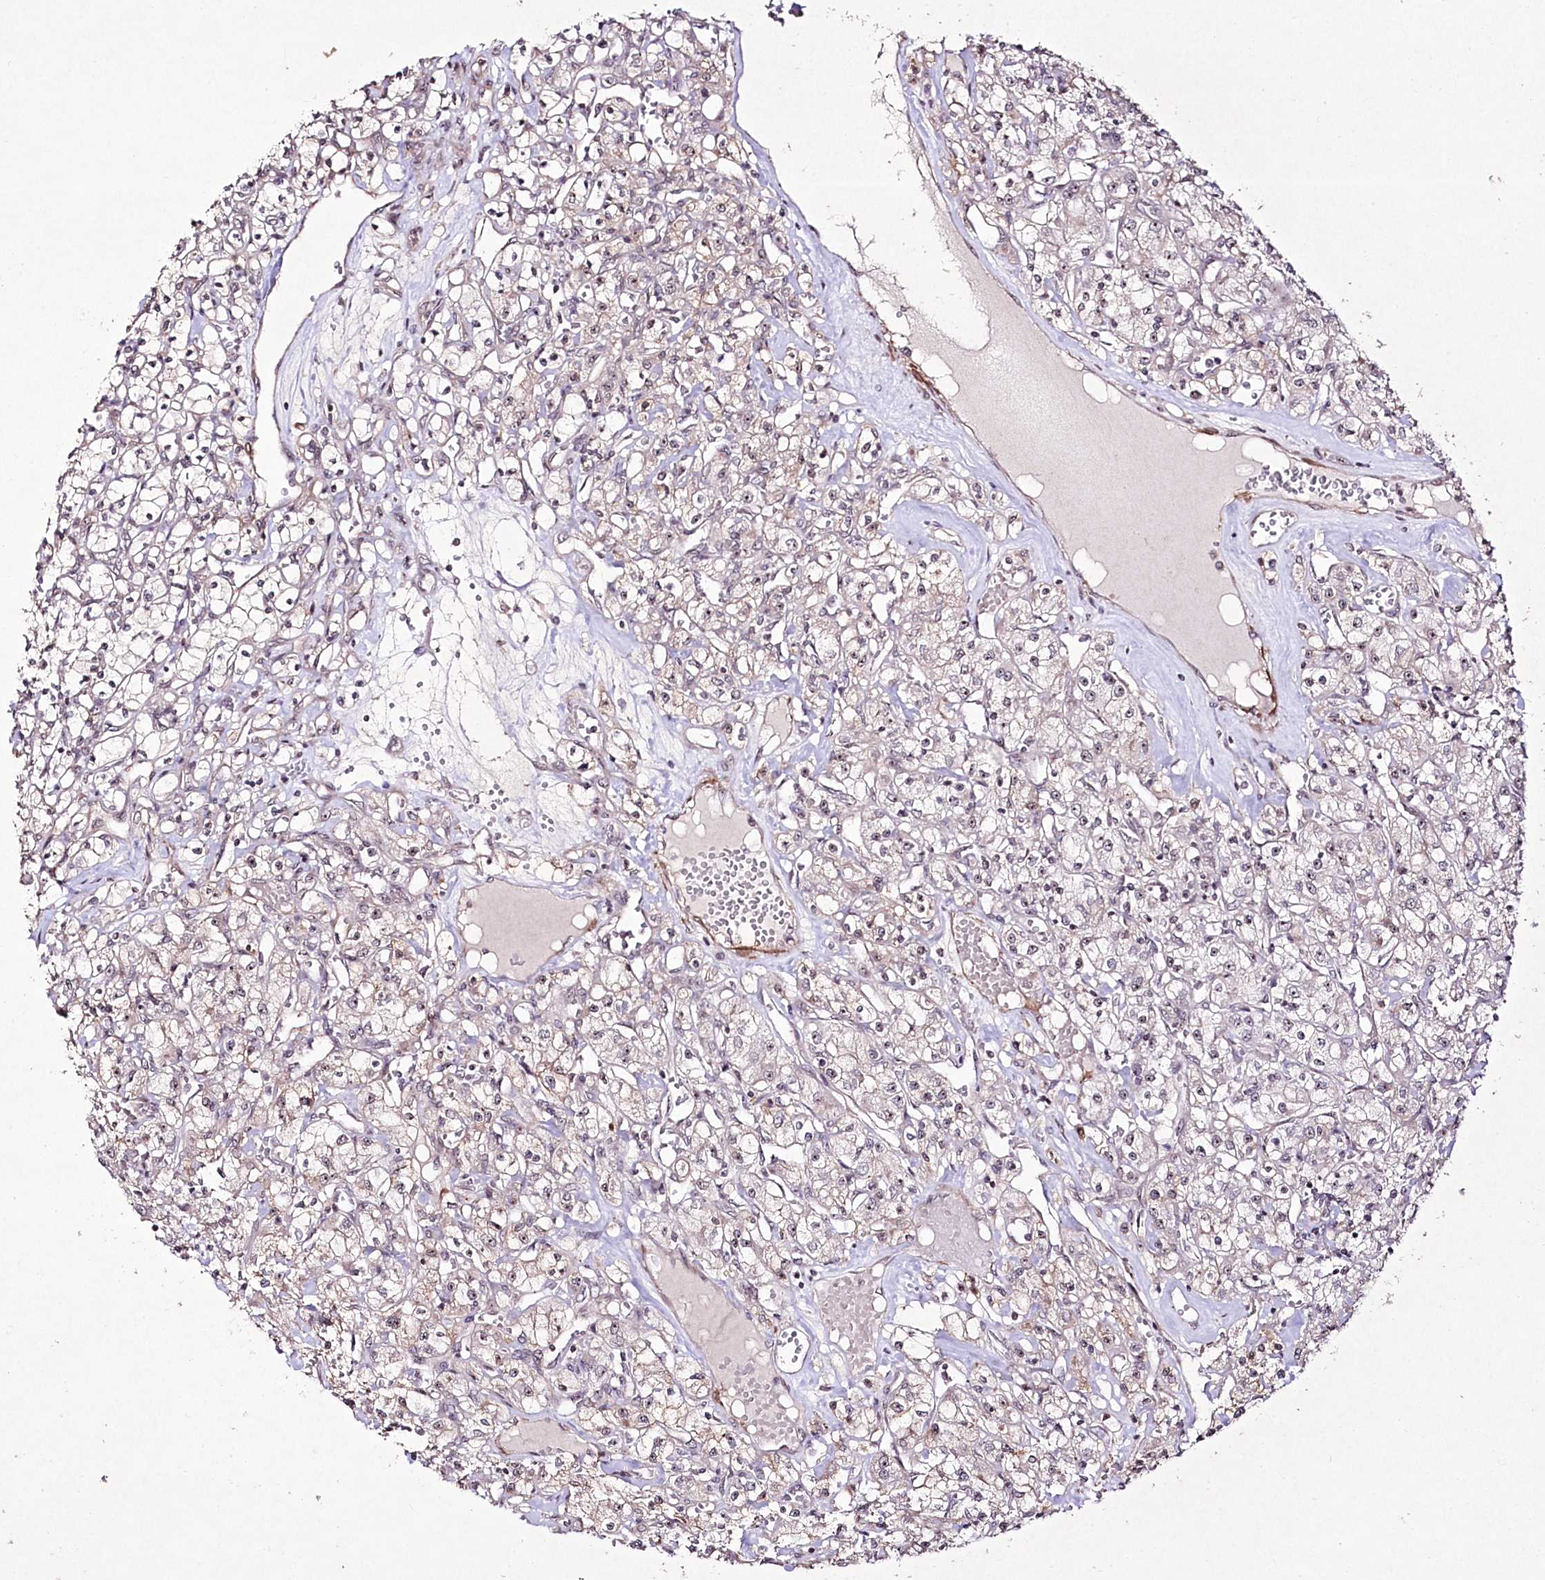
{"staining": {"intensity": "weak", "quantity": "<25%", "location": "nuclear"}, "tissue": "renal cancer", "cell_type": "Tumor cells", "image_type": "cancer", "snomed": [{"axis": "morphology", "description": "Adenocarcinoma, NOS"}, {"axis": "topography", "description": "Kidney"}], "caption": "An immunohistochemistry photomicrograph of renal cancer (adenocarcinoma) is shown. There is no staining in tumor cells of renal cancer (adenocarcinoma).", "gene": "CCDC59", "patient": {"sex": "female", "age": 59}}